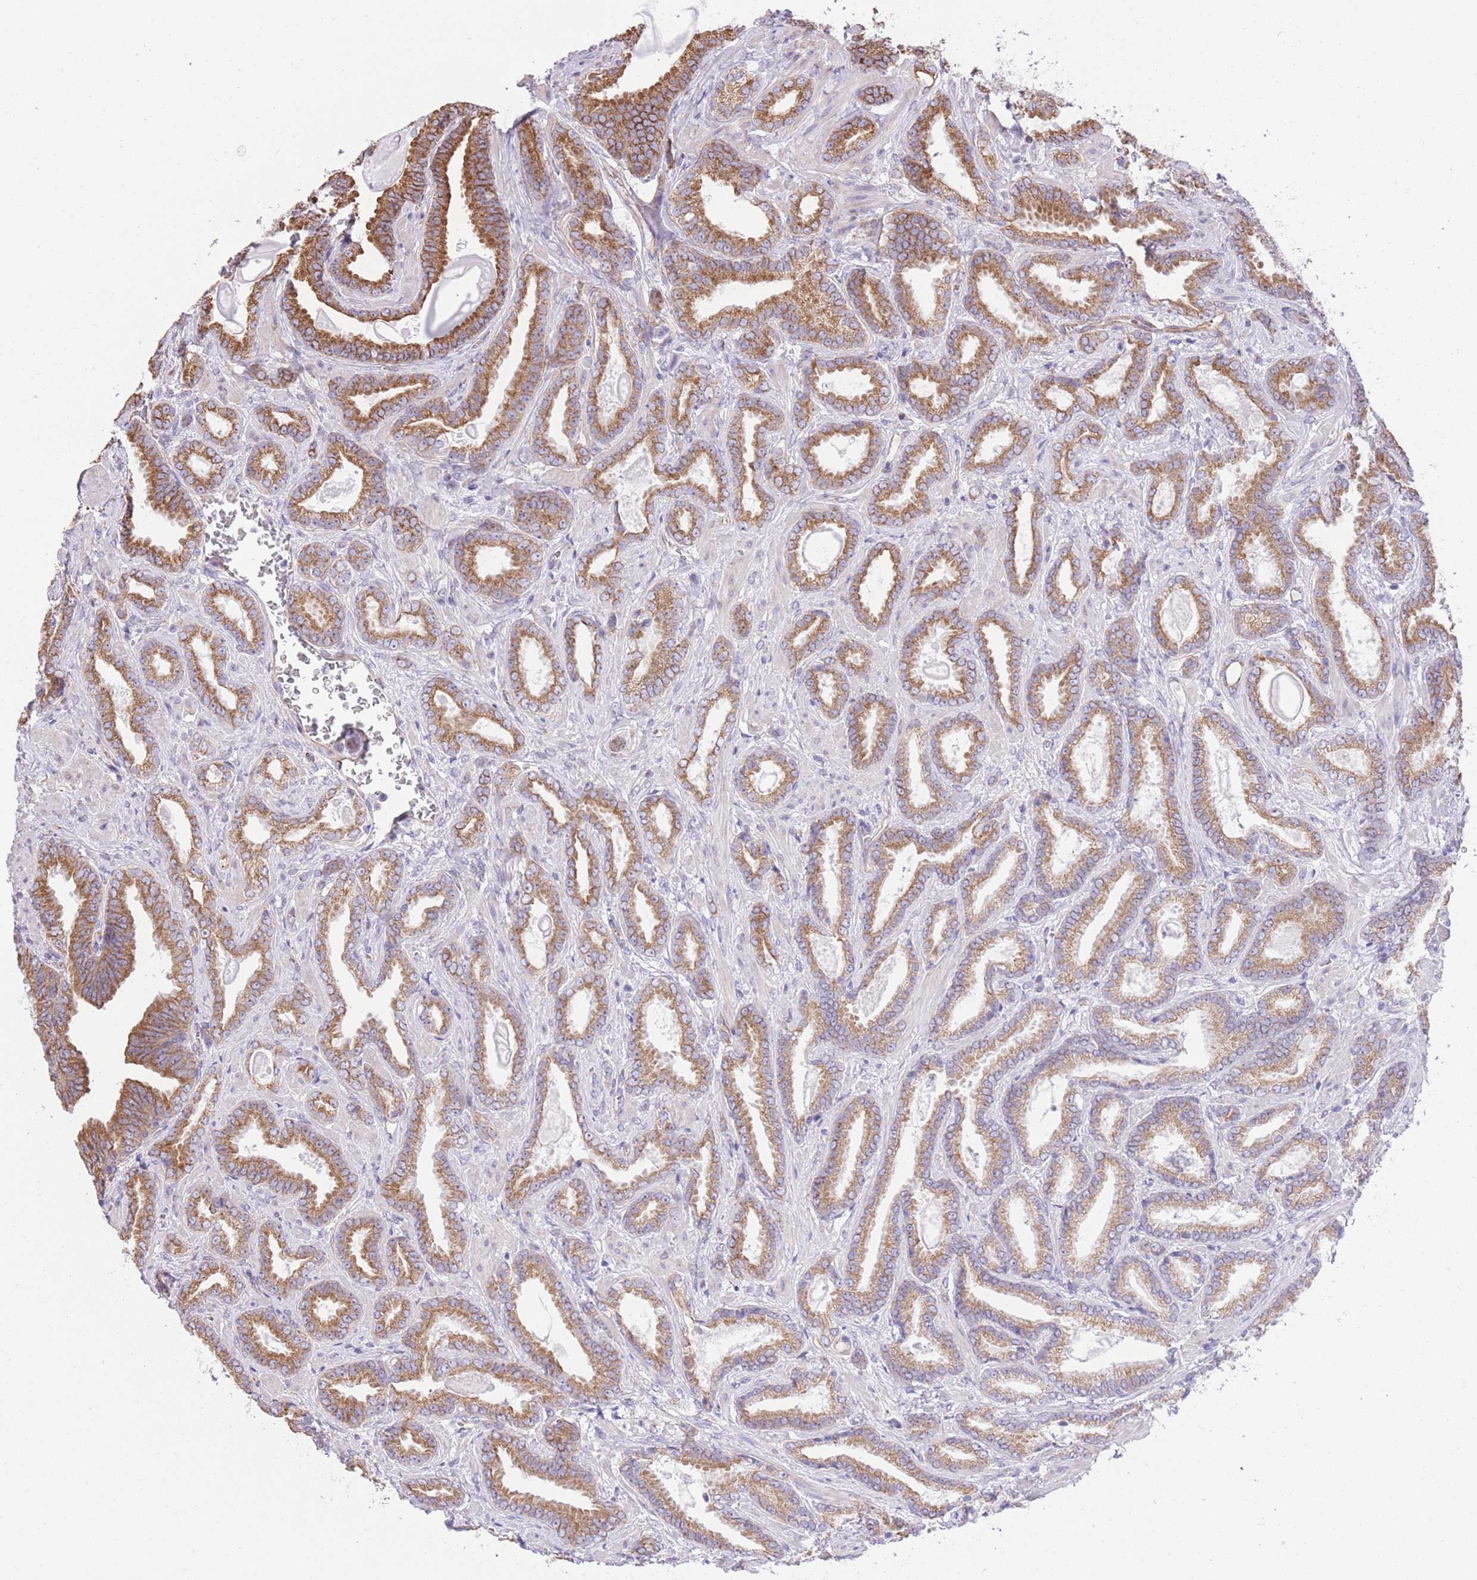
{"staining": {"intensity": "moderate", "quantity": ">75%", "location": "cytoplasmic/membranous"}, "tissue": "prostate cancer", "cell_type": "Tumor cells", "image_type": "cancer", "snomed": [{"axis": "morphology", "description": "Adenocarcinoma, Low grade"}, {"axis": "topography", "description": "Prostate"}], "caption": "Prostate low-grade adenocarcinoma stained with a protein marker reveals moderate staining in tumor cells.", "gene": "RHOU", "patient": {"sex": "male", "age": 62}}